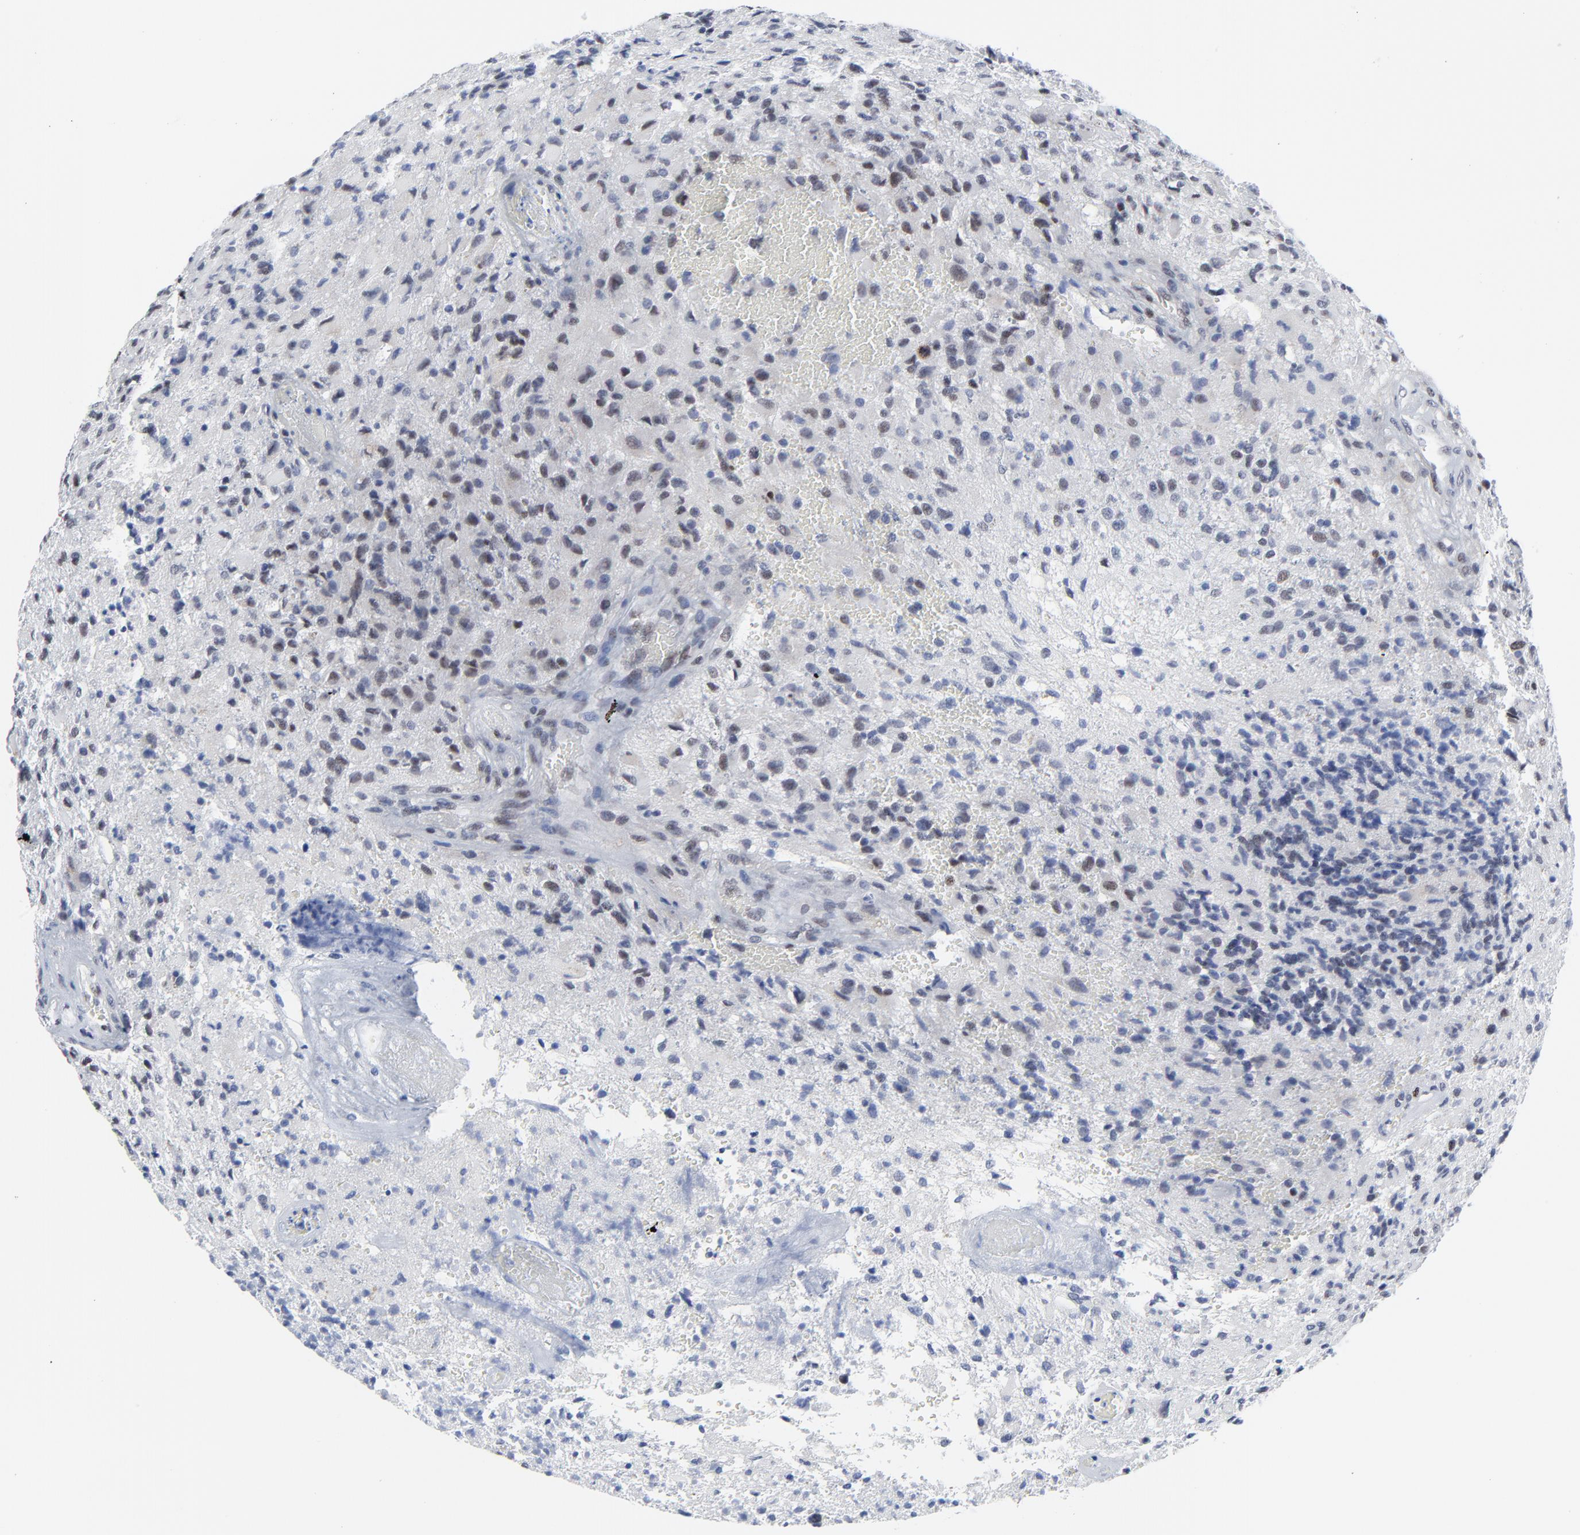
{"staining": {"intensity": "weak", "quantity": "25%-75%", "location": "nuclear"}, "tissue": "glioma", "cell_type": "Tumor cells", "image_type": "cancer", "snomed": [{"axis": "morphology", "description": "Glioma, malignant, High grade"}, {"axis": "topography", "description": "Brain"}], "caption": "IHC photomicrograph of human glioma stained for a protein (brown), which exhibits low levels of weak nuclear staining in about 25%-75% of tumor cells.", "gene": "ZNF589", "patient": {"sex": "male", "age": 69}}